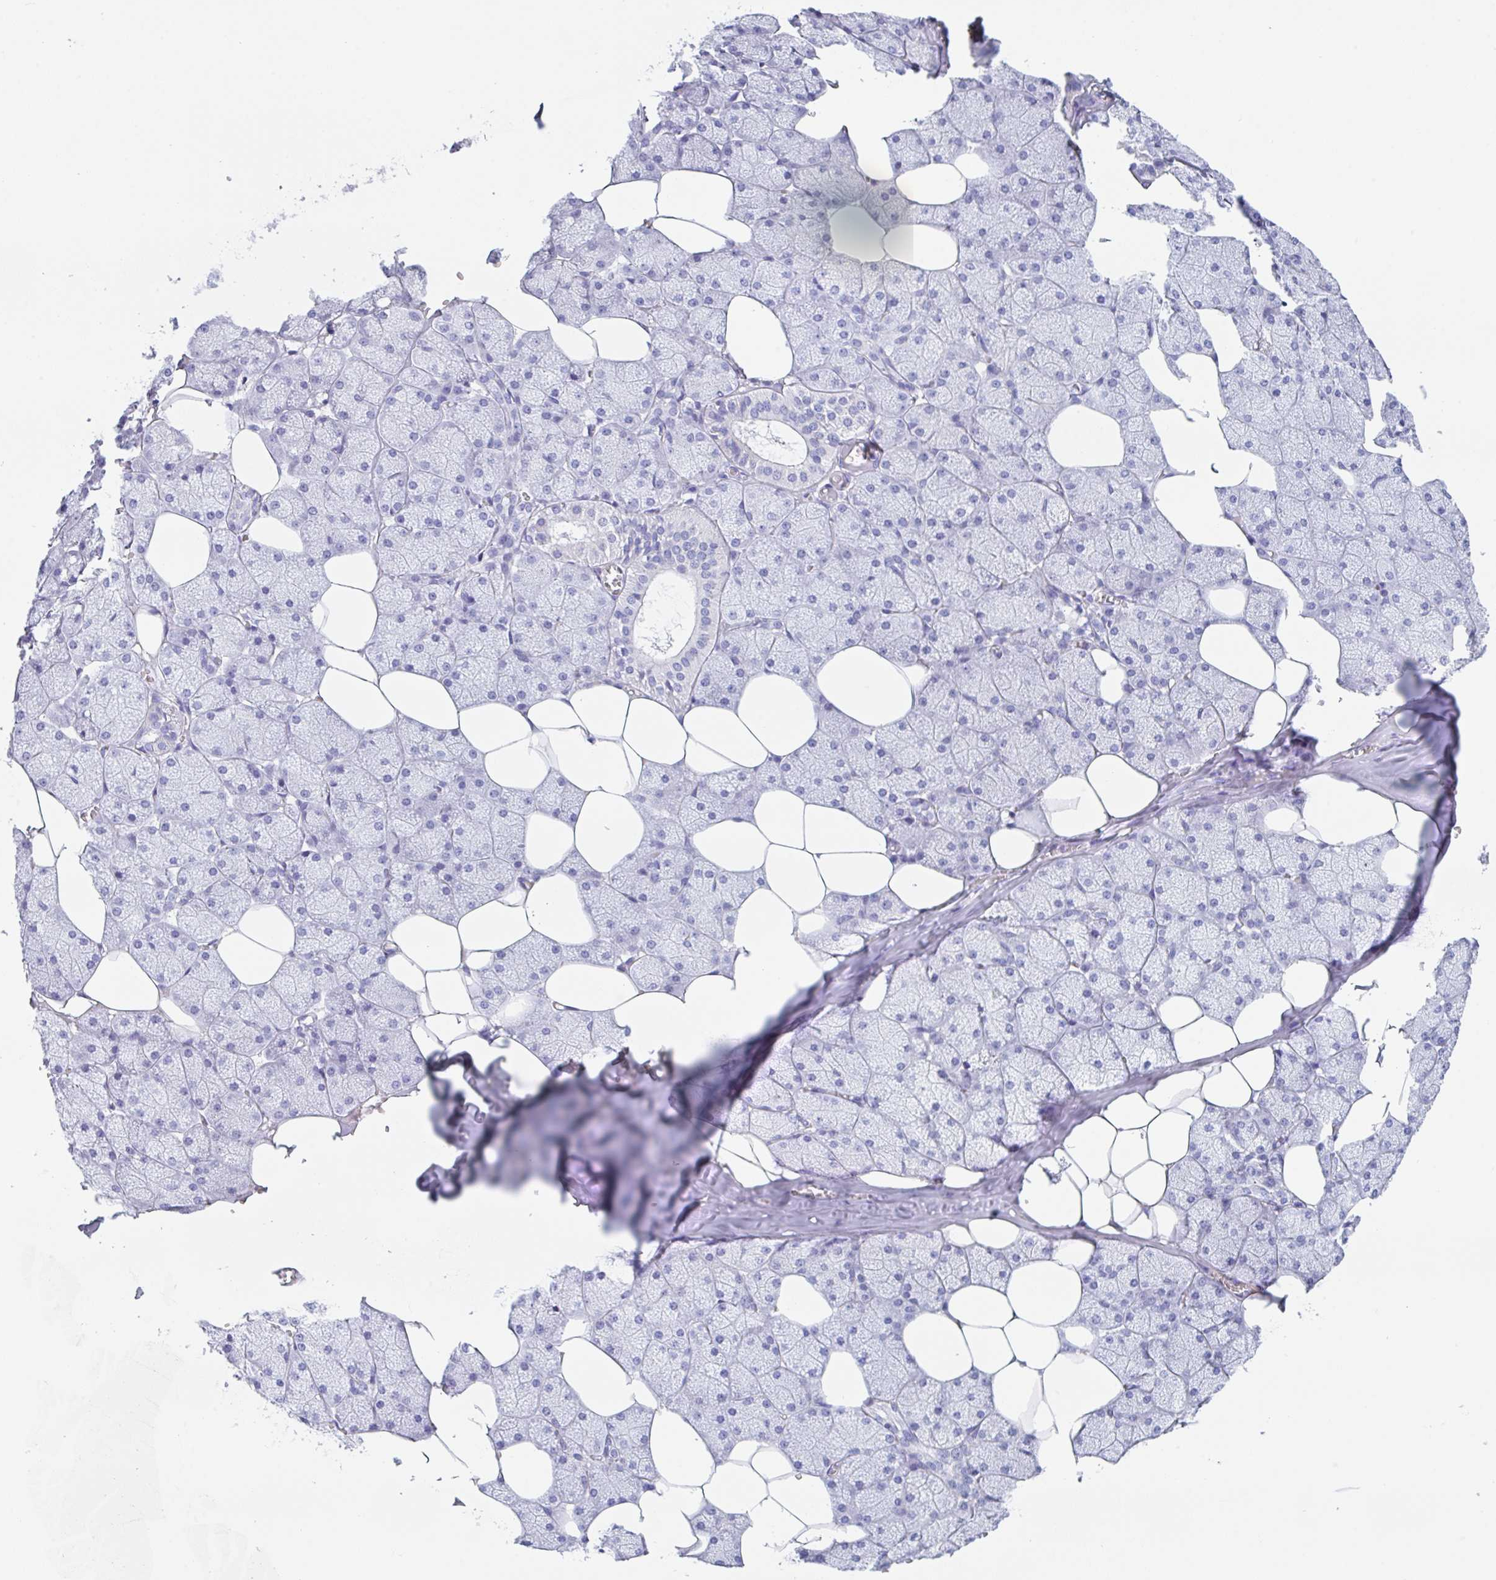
{"staining": {"intensity": "negative", "quantity": "none", "location": "none"}, "tissue": "salivary gland", "cell_type": "Glandular cells", "image_type": "normal", "snomed": [{"axis": "morphology", "description": "Normal tissue, NOS"}, {"axis": "topography", "description": "Salivary gland"}, {"axis": "topography", "description": "Peripheral nerve tissue"}], "caption": "Immunohistochemistry histopathology image of benign salivary gland: human salivary gland stained with DAB (3,3'-diaminobenzidine) exhibits no significant protein positivity in glandular cells. (DAB (3,3'-diaminobenzidine) immunohistochemistry with hematoxylin counter stain).", "gene": "TAS2R41", "patient": {"sex": "male", "age": 38}}